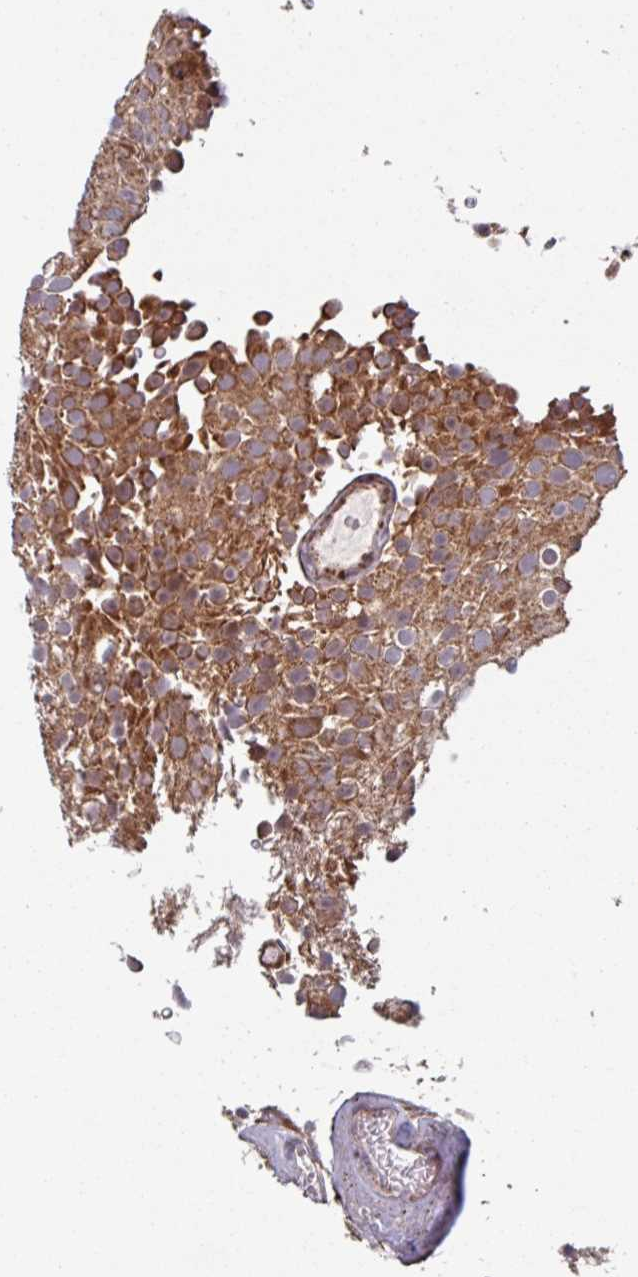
{"staining": {"intensity": "moderate", "quantity": ">75%", "location": "cytoplasmic/membranous"}, "tissue": "urothelial cancer", "cell_type": "Tumor cells", "image_type": "cancer", "snomed": [{"axis": "morphology", "description": "Urothelial carcinoma, Low grade"}, {"axis": "topography", "description": "Urinary bladder"}], "caption": "Urothelial cancer tissue reveals moderate cytoplasmic/membranous expression in about >75% of tumor cells", "gene": "COX7C", "patient": {"sex": "male", "age": 78}}